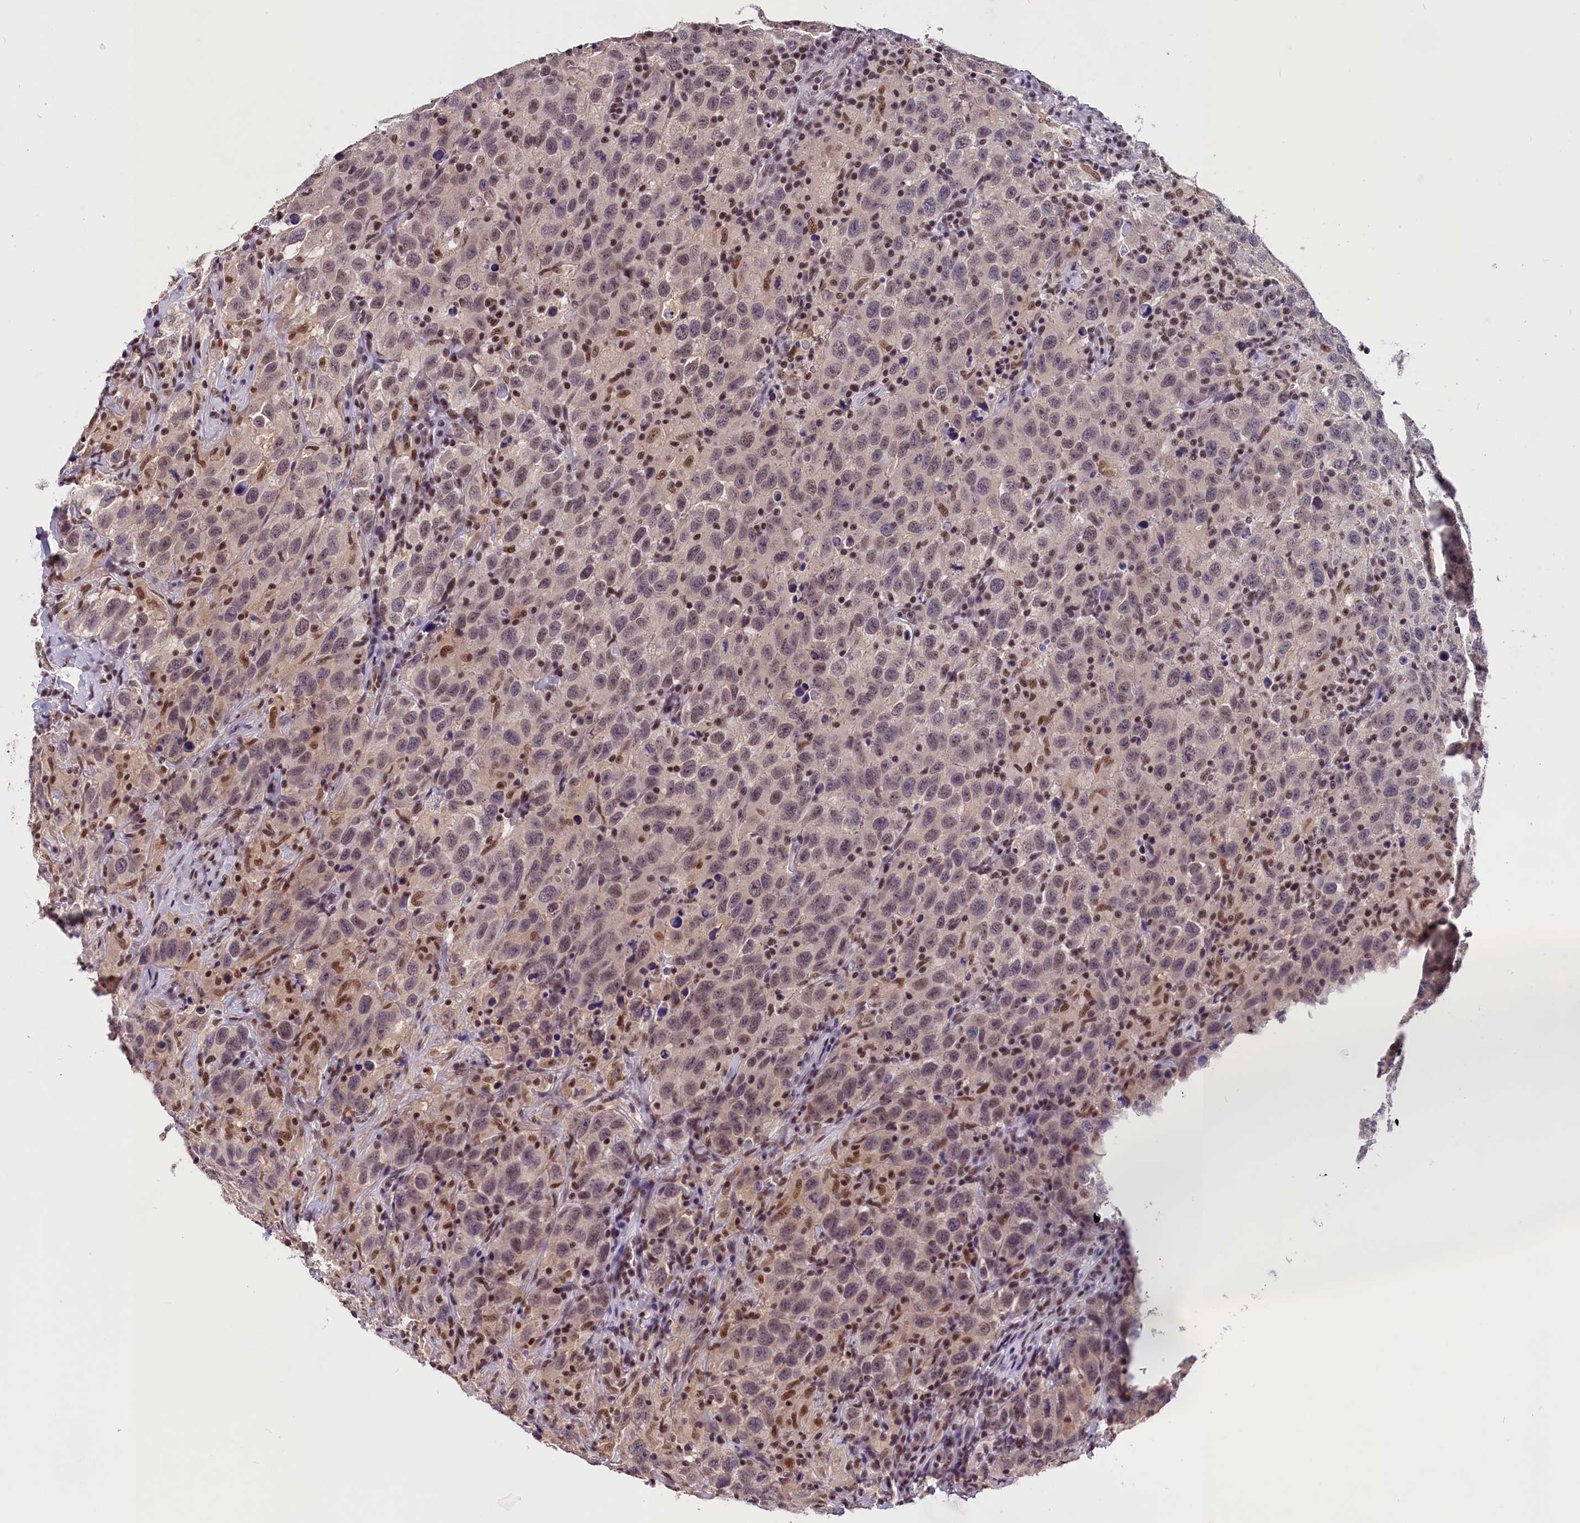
{"staining": {"intensity": "weak", "quantity": "25%-75%", "location": "nuclear"}, "tissue": "testis cancer", "cell_type": "Tumor cells", "image_type": "cancer", "snomed": [{"axis": "morphology", "description": "Seminoma, NOS"}, {"axis": "topography", "description": "Testis"}], "caption": "Immunohistochemistry (IHC) histopathology image of neoplastic tissue: testis cancer stained using immunohistochemistry (IHC) reveals low levels of weak protein expression localized specifically in the nuclear of tumor cells, appearing as a nuclear brown color.", "gene": "ZC3H4", "patient": {"sex": "male", "age": 65}}